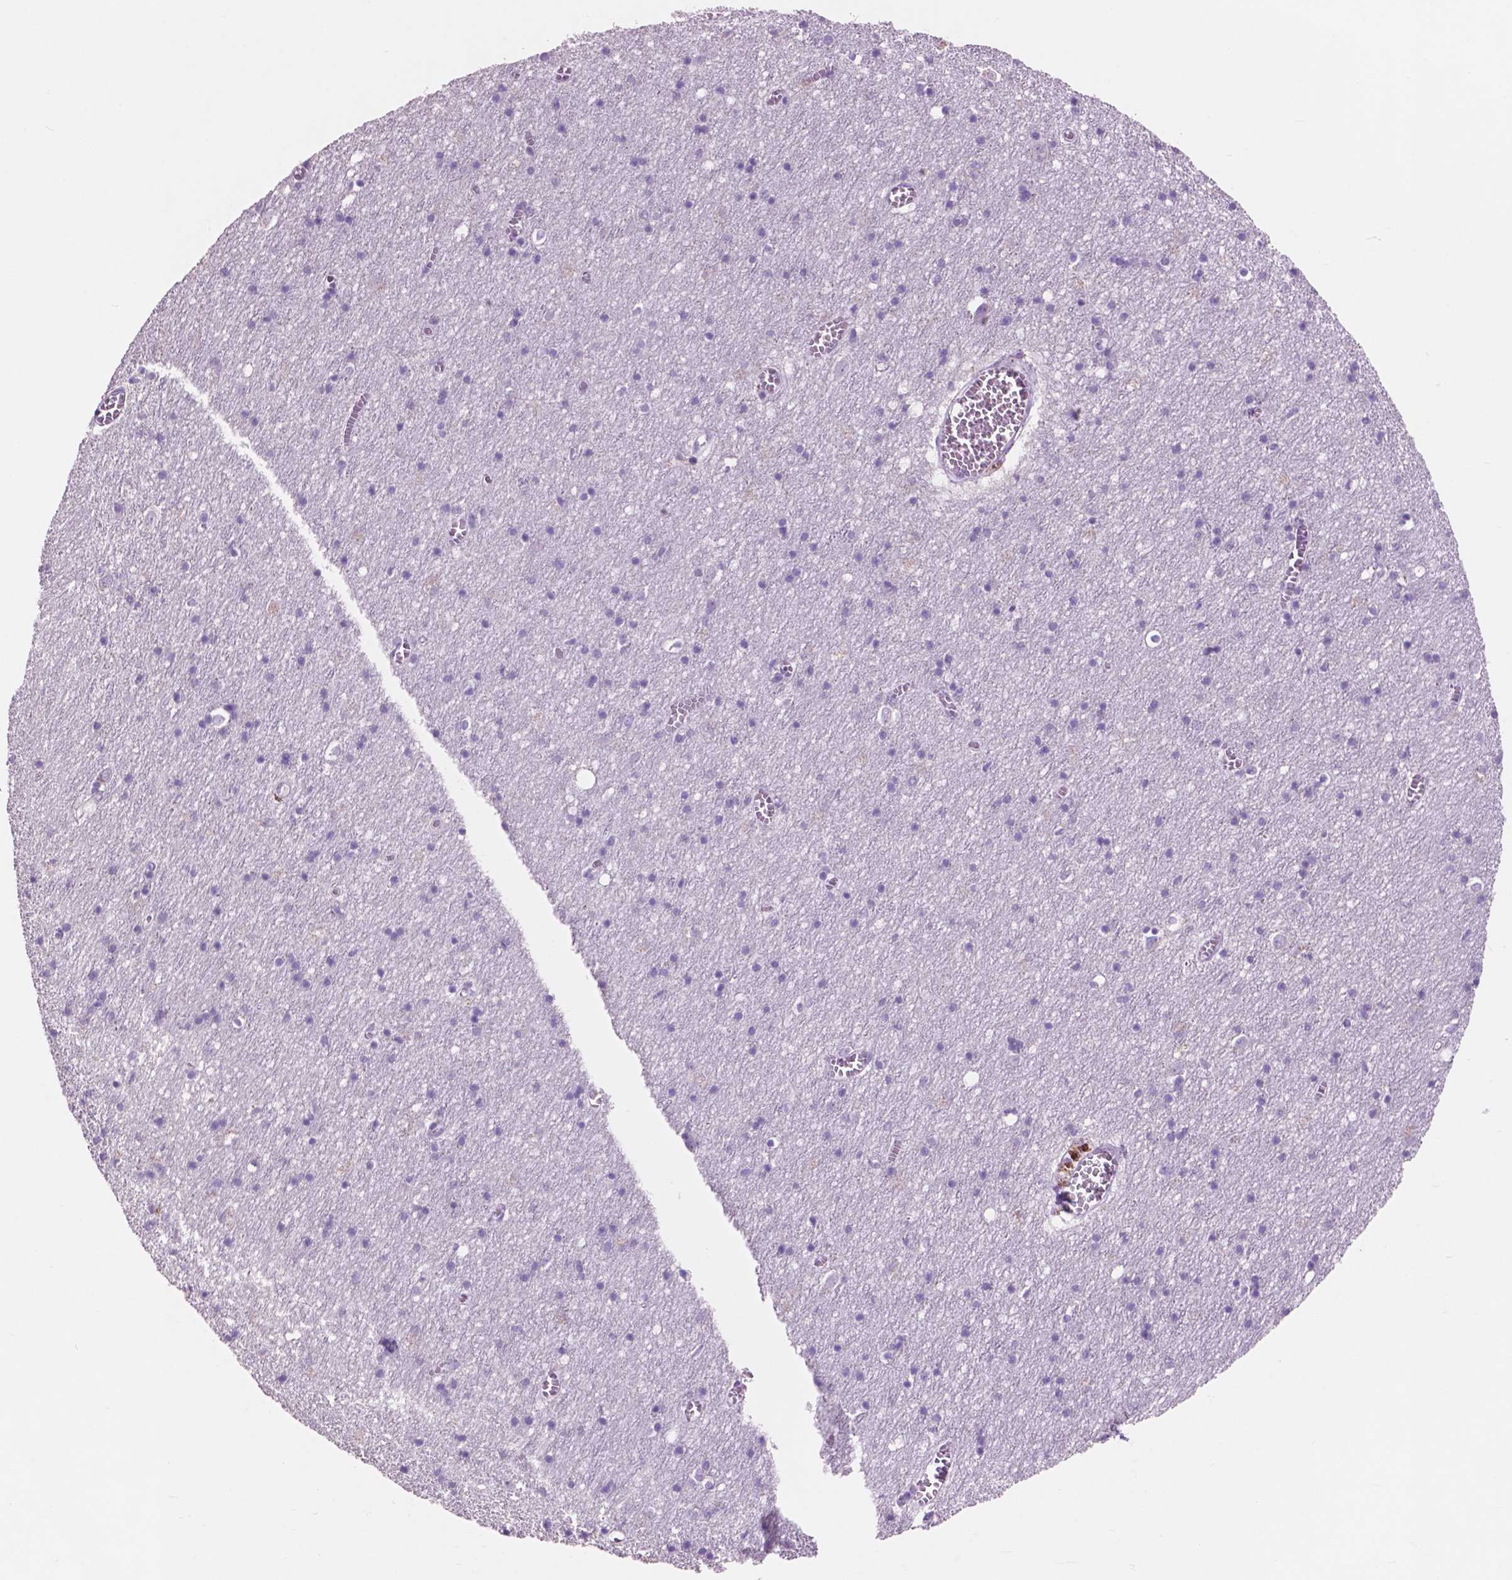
{"staining": {"intensity": "negative", "quantity": "none", "location": "none"}, "tissue": "cerebral cortex", "cell_type": "Endothelial cells", "image_type": "normal", "snomed": [{"axis": "morphology", "description": "Normal tissue, NOS"}, {"axis": "topography", "description": "Cerebral cortex"}], "caption": "Immunohistochemical staining of benign cerebral cortex shows no significant staining in endothelial cells.", "gene": "IDO1", "patient": {"sex": "male", "age": 70}}